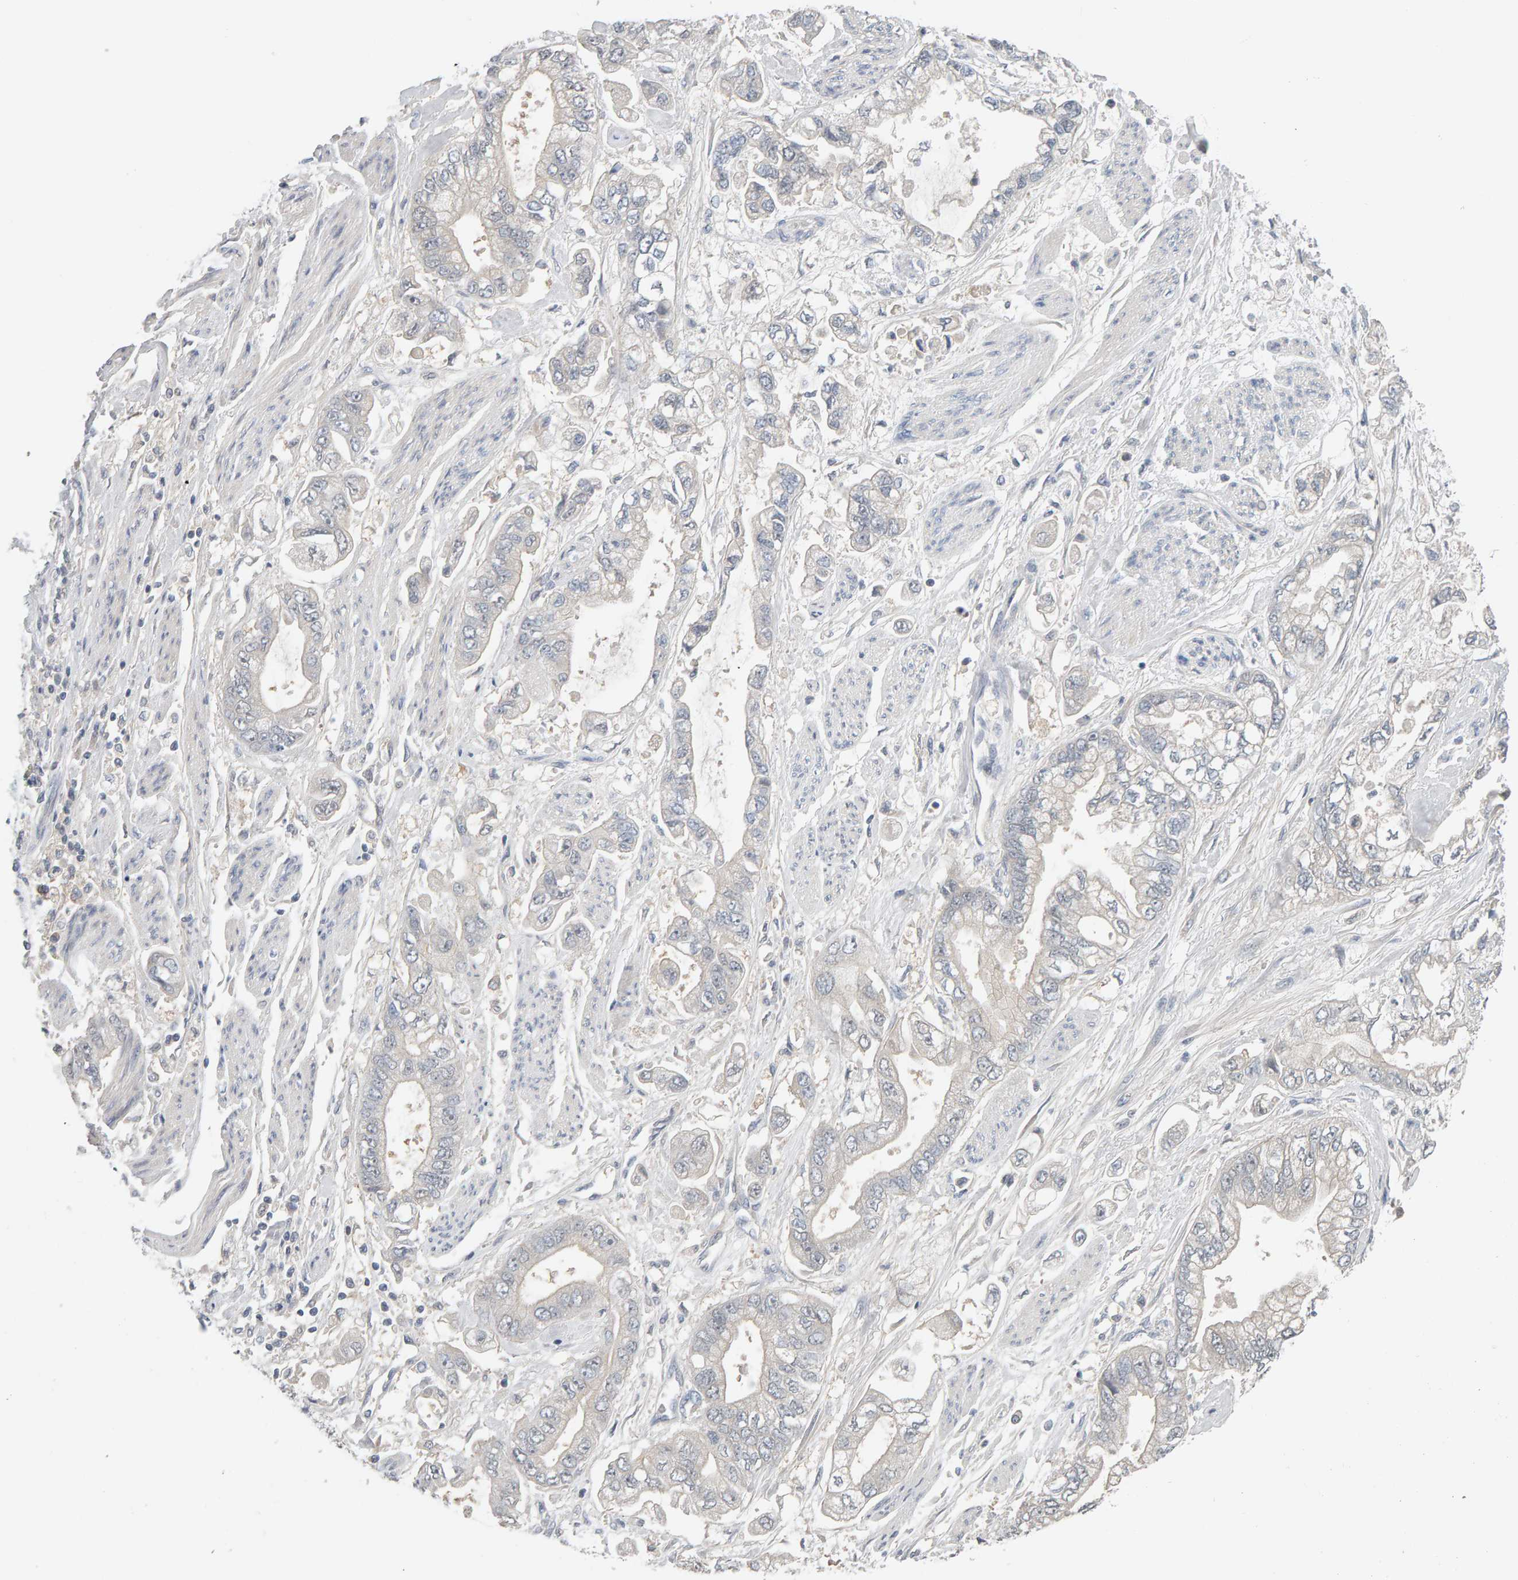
{"staining": {"intensity": "negative", "quantity": "none", "location": "none"}, "tissue": "stomach cancer", "cell_type": "Tumor cells", "image_type": "cancer", "snomed": [{"axis": "morphology", "description": "Normal tissue, NOS"}, {"axis": "morphology", "description": "Adenocarcinoma, NOS"}, {"axis": "topography", "description": "Stomach"}], "caption": "A micrograph of stomach cancer stained for a protein demonstrates no brown staining in tumor cells.", "gene": "GFUS", "patient": {"sex": "male", "age": 62}}